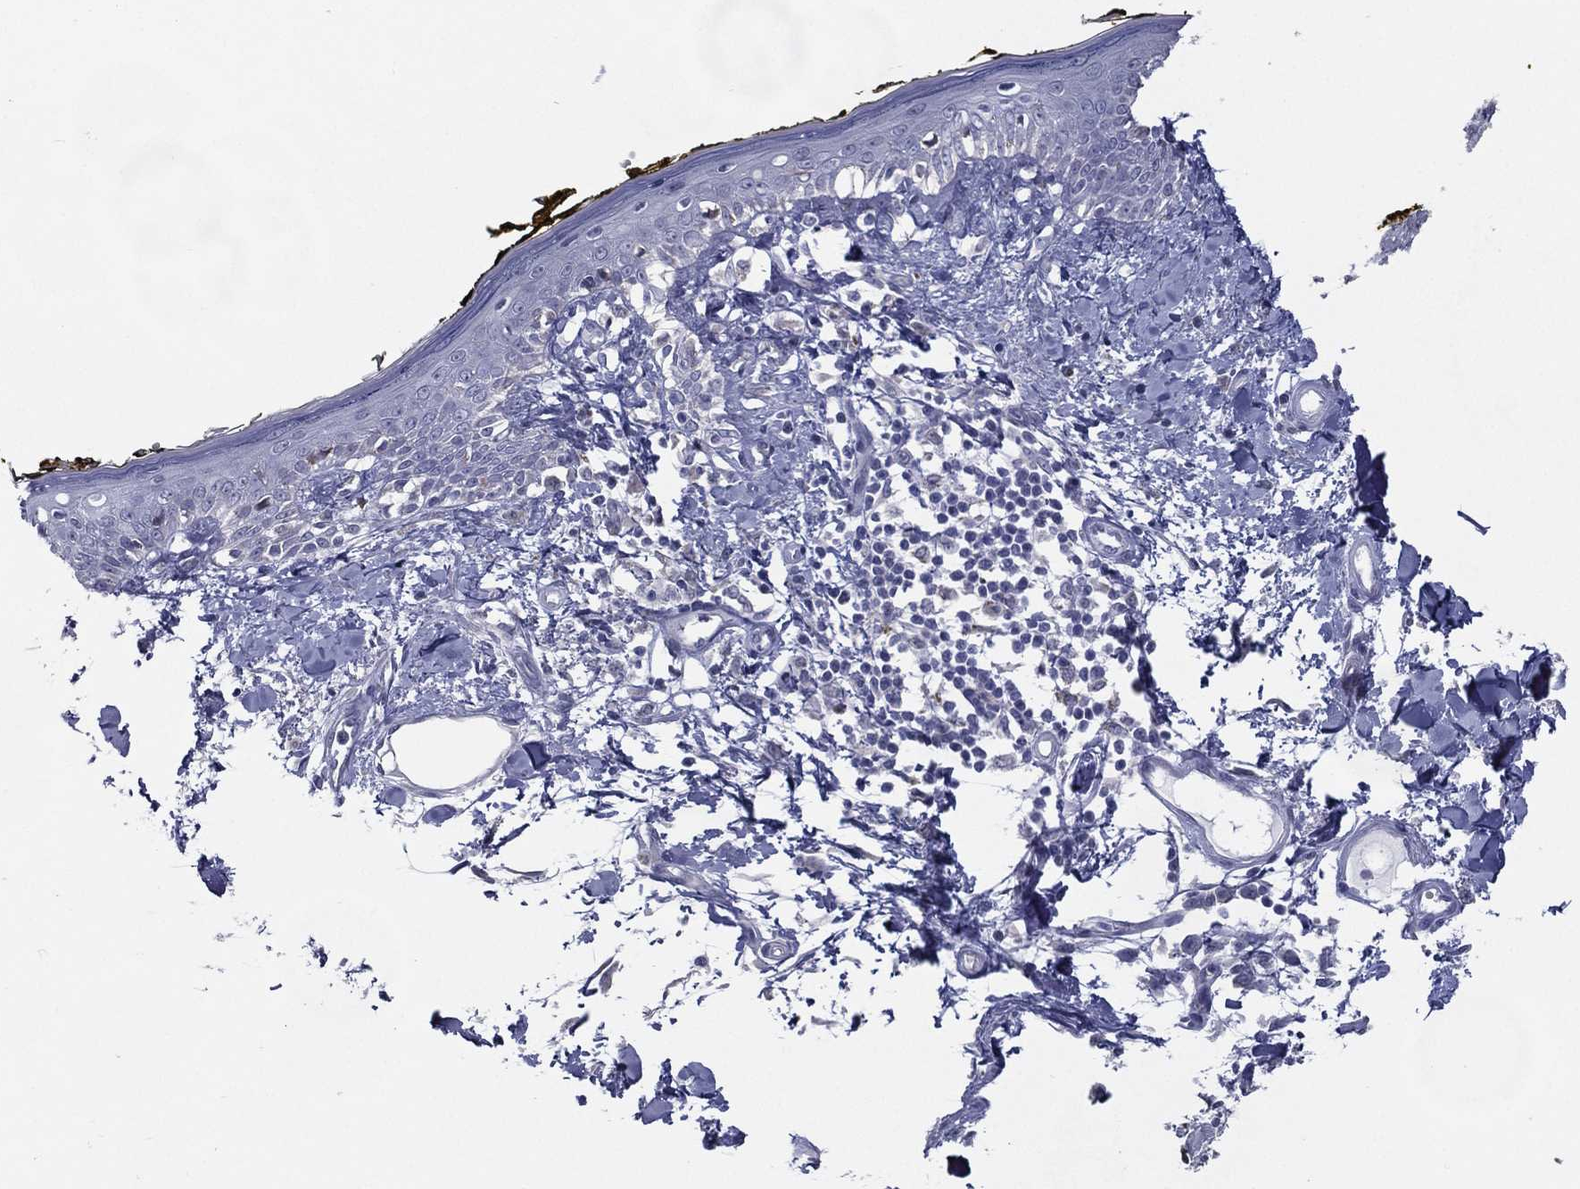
{"staining": {"intensity": "negative", "quantity": "none", "location": "none"}, "tissue": "skin", "cell_type": "Fibroblasts", "image_type": "normal", "snomed": [{"axis": "morphology", "description": "Normal tissue, NOS"}, {"axis": "topography", "description": "Skin"}], "caption": "The immunohistochemistry (IHC) image has no significant staining in fibroblasts of skin. (Stains: DAB (3,3'-diaminobenzidine) immunohistochemistry with hematoxylin counter stain, Microscopy: brightfield microscopy at high magnification).", "gene": "C19orf18", "patient": {"sex": "male", "age": 76}}